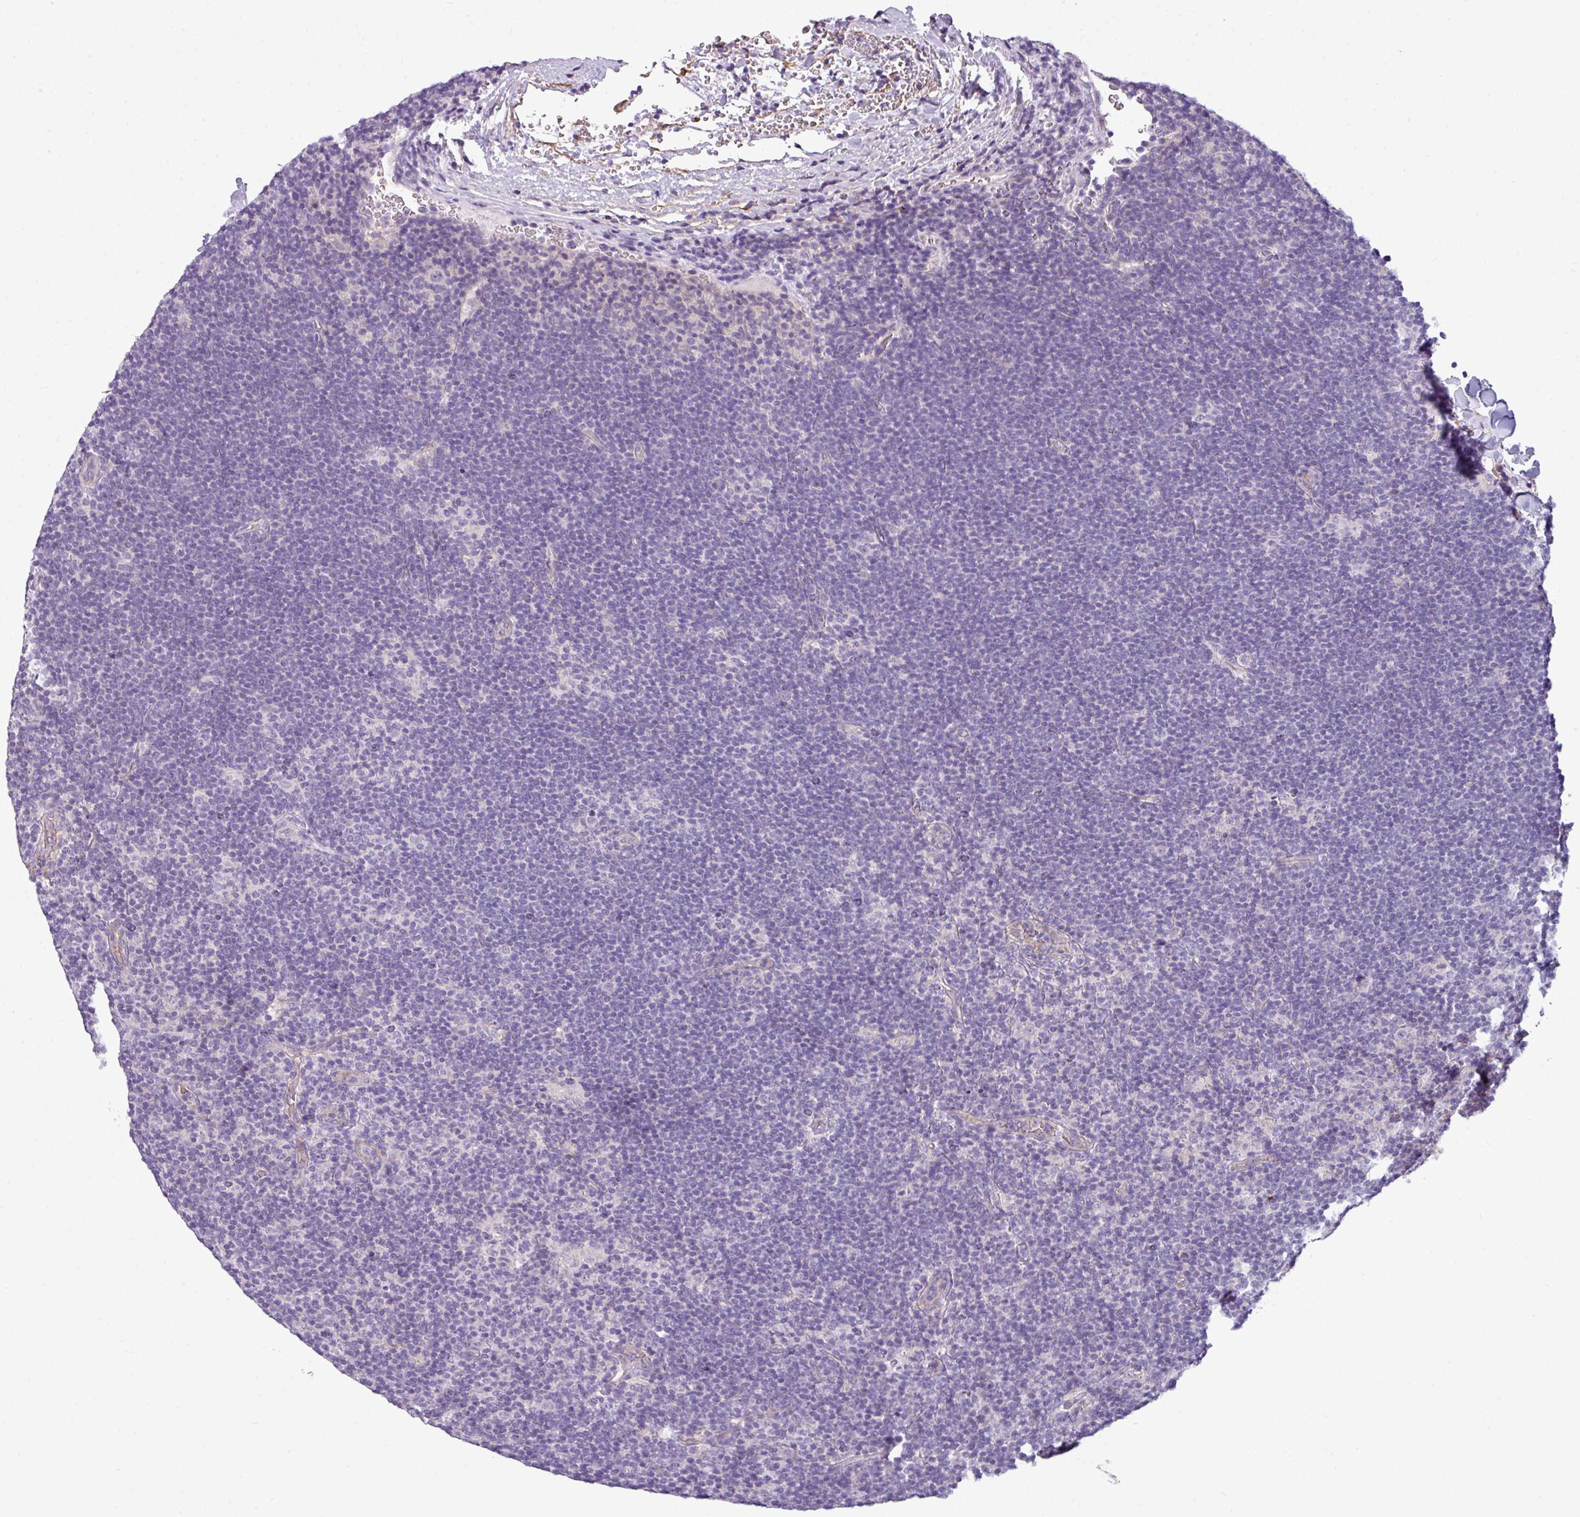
{"staining": {"intensity": "negative", "quantity": "none", "location": "none"}, "tissue": "lymphoma", "cell_type": "Tumor cells", "image_type": "cancer", "snomed": [{"axis": "morphology", "description": "Hodgkin's disease, NOS"}, {"axis": "topography", "description": "Lymph node"}], "caption": "Lymphoma was stained to show a protein in brown. There is no significant staining in tumor cells. The staining is performed using DAB brown chromogen with nuclei counter-stained in using hematoxylin.", "gene": "TMEM178B", "patient": {"sex": "female", "age": 57}}